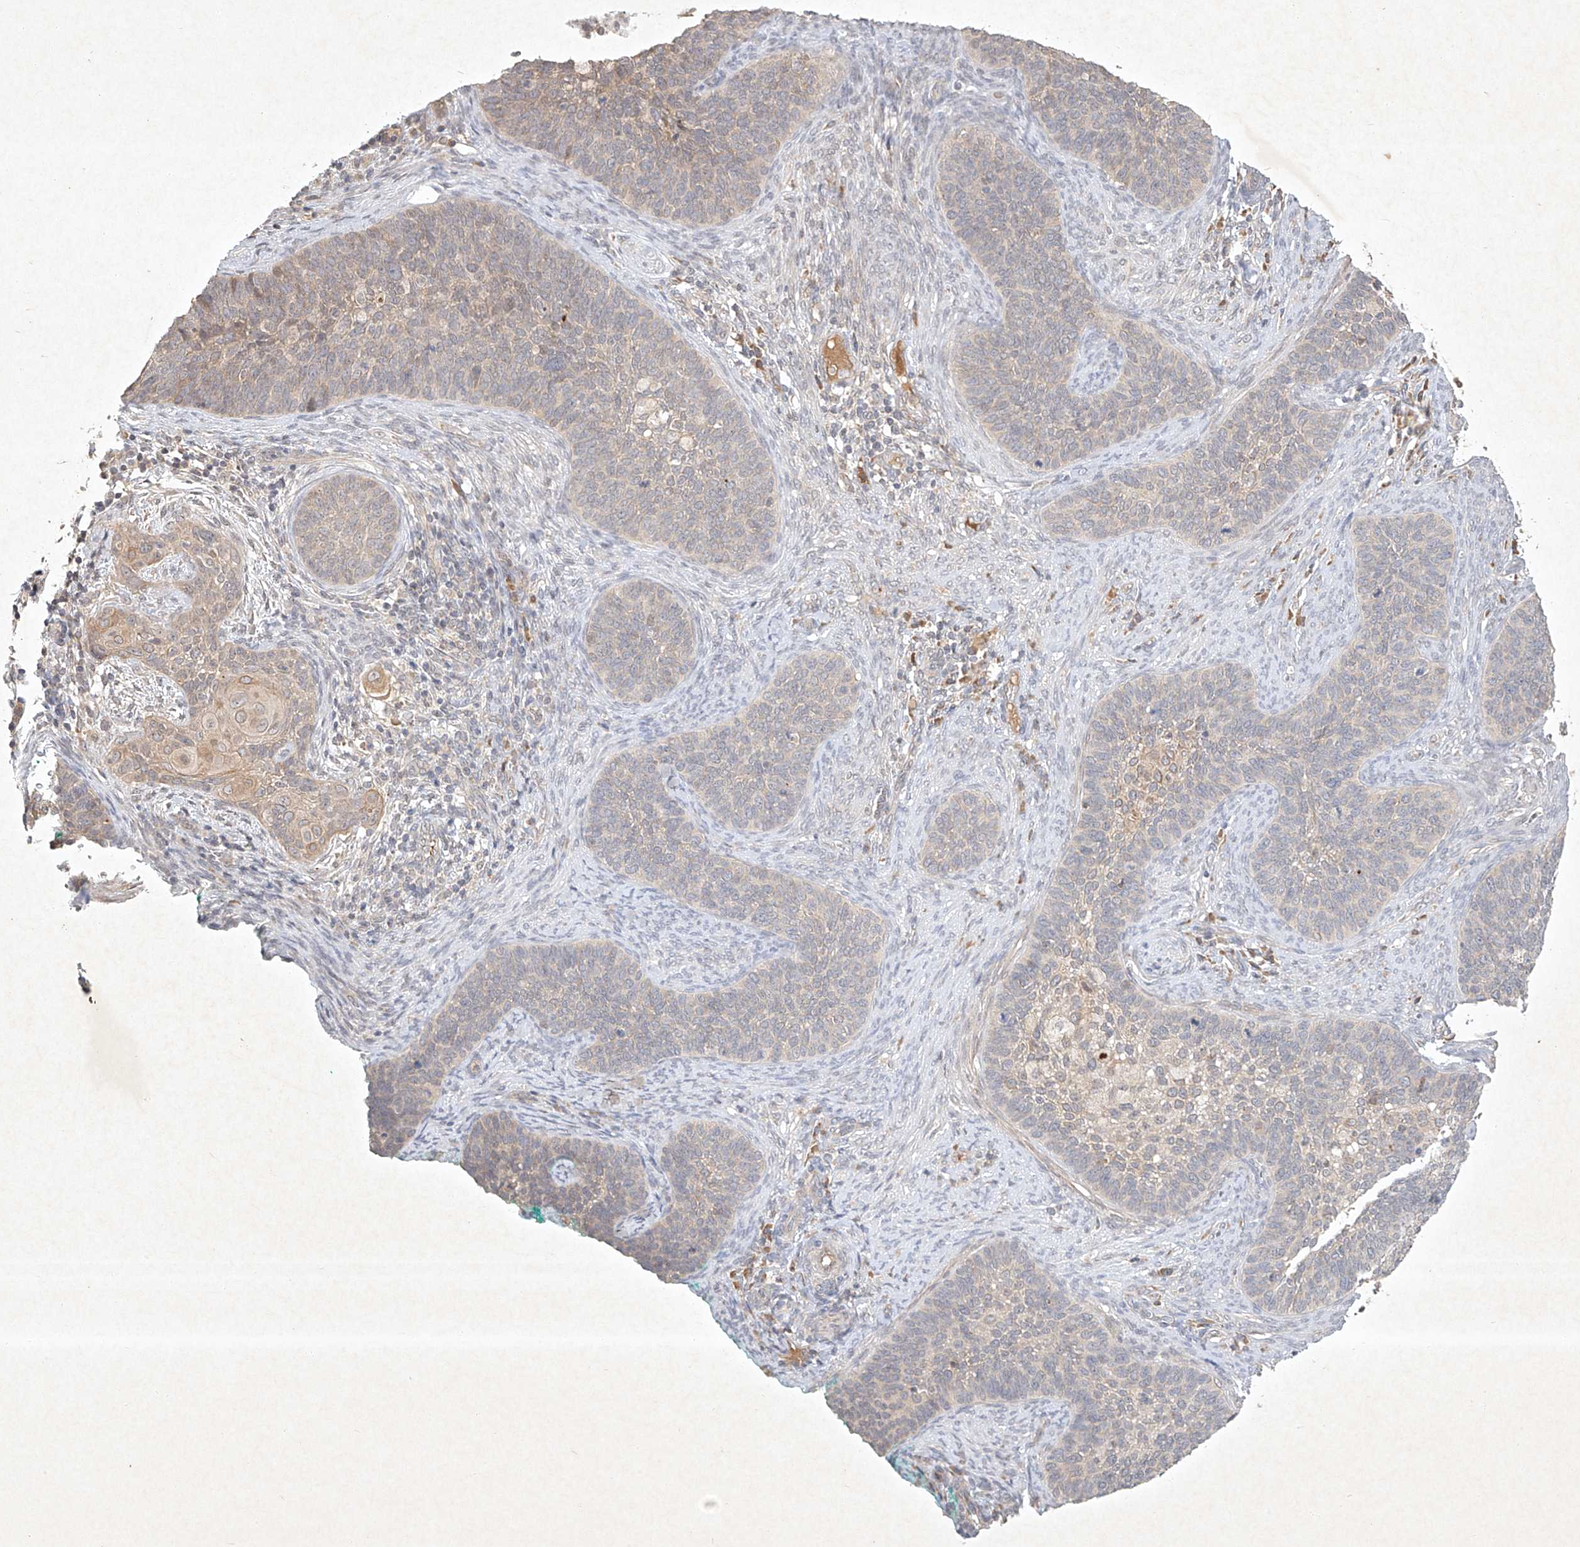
{"staining": {"intensity": "weak", "quantity": "<25%", "location": "cytoplasmic/membranous"}, "tissue": "cervical cancer", "cell_type": "Tumor cells", "image_type": "cancer", "snomed": [{"axis": "morphology", "description": "Squamous cell carcinoma, NOS"}, {"axis": "topography", "description": "Cervix"}], "caption": "Cervical squamous cell carcinoma stained for a protein using immunohistochemistry (IHC) shows no expression tumor cells.", "gene": "BTRC", "patient": {"sex": "female", "age": 33}}